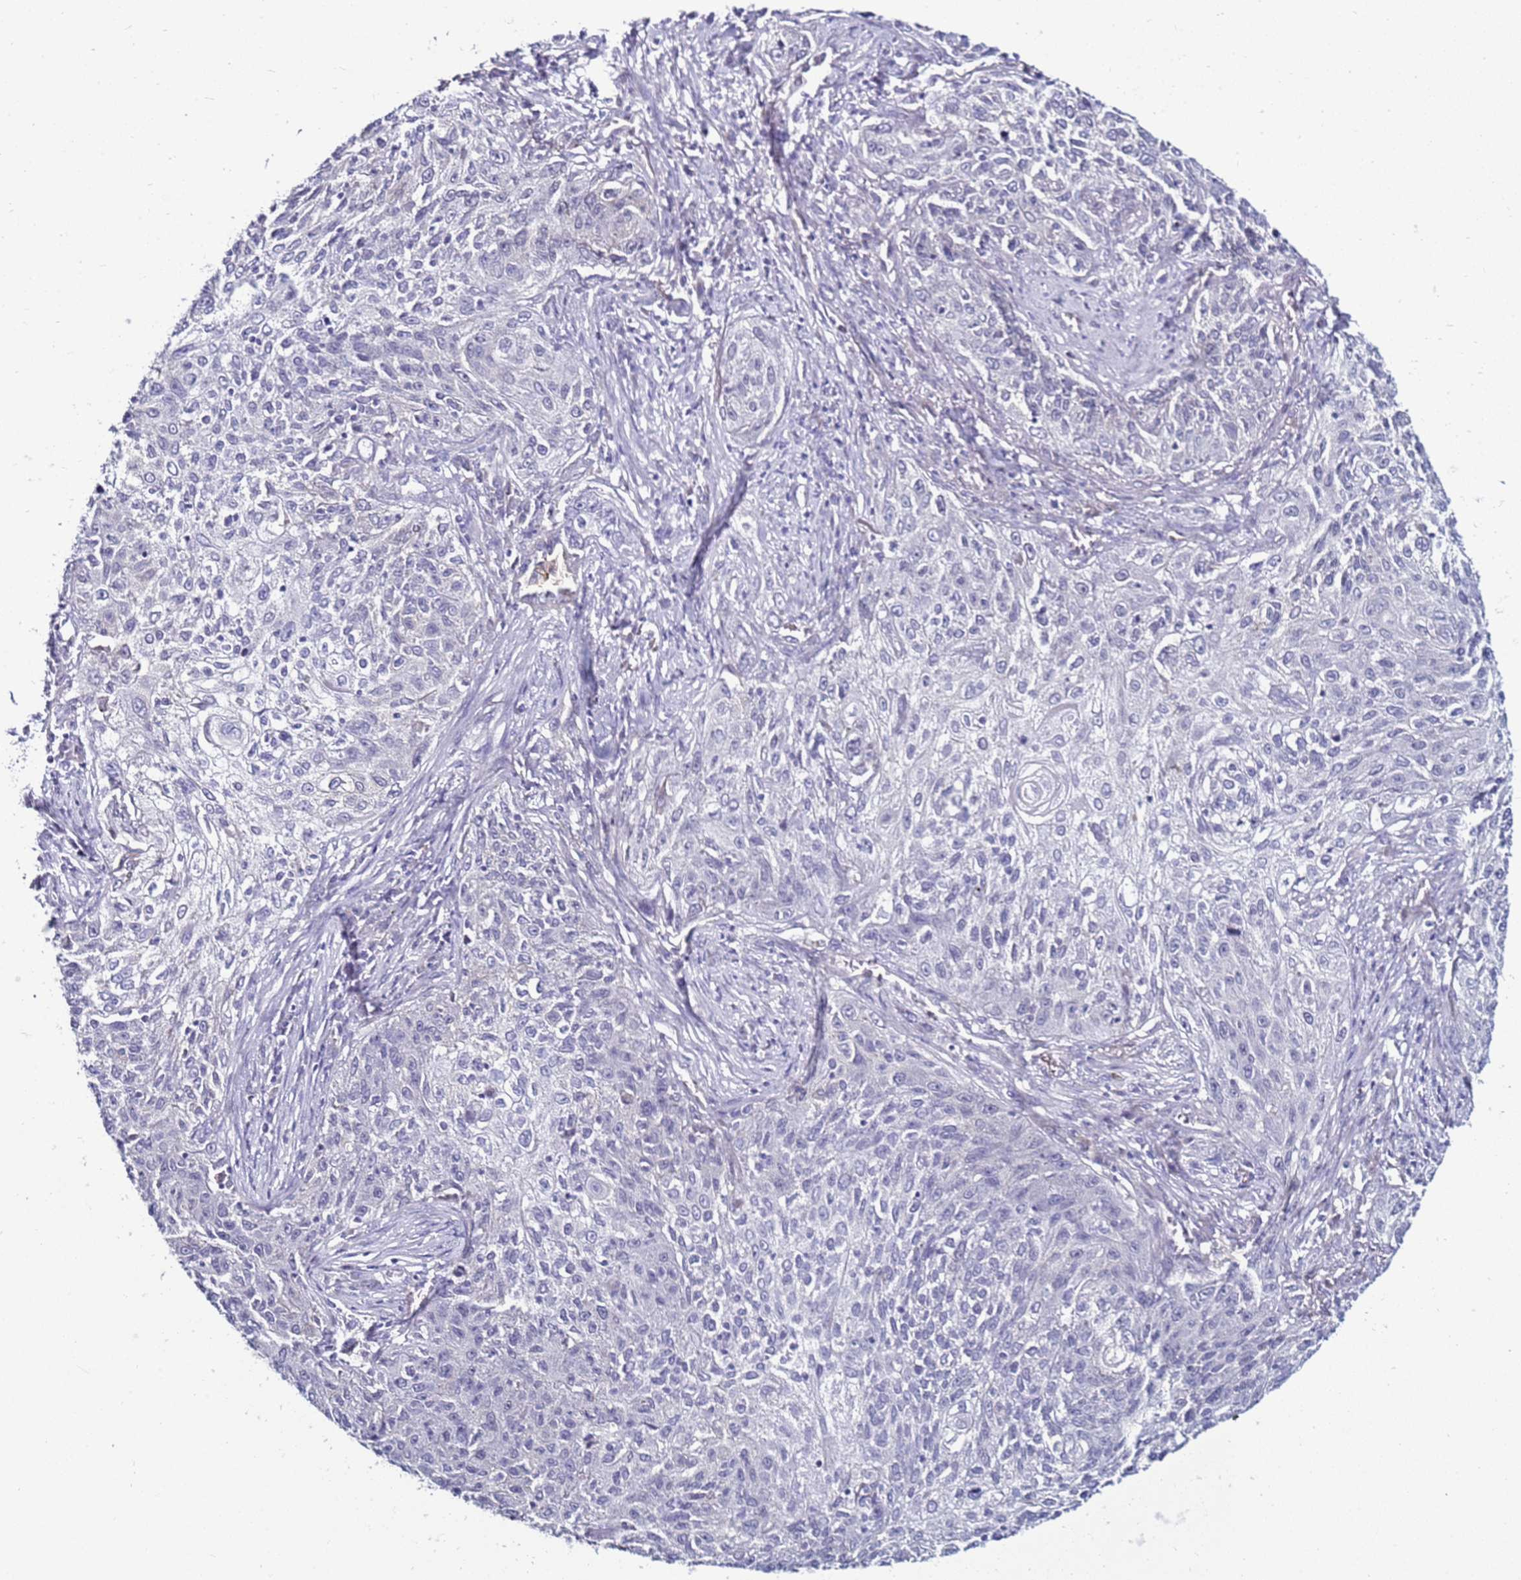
{"staining": {"intensity": "negative", "quantity": "none", "location": "none"}, "tissue": "lung cancer", "cell_type": "Tumor cells", "image_type": "cancer", "snomed": [{"axis": "morphology", "description": "Squamous cell carcinoma, NOS"}, {"axis": "topography", "description": "Lung"}], "caption": "IHC photomicrograph of human lung cancer (squamous cell carcinoma) stained for a protein (brown), which shows no expression in tumor cells.", "gene": "GPN3", "patient": {"sex": "female", "age": 69}}